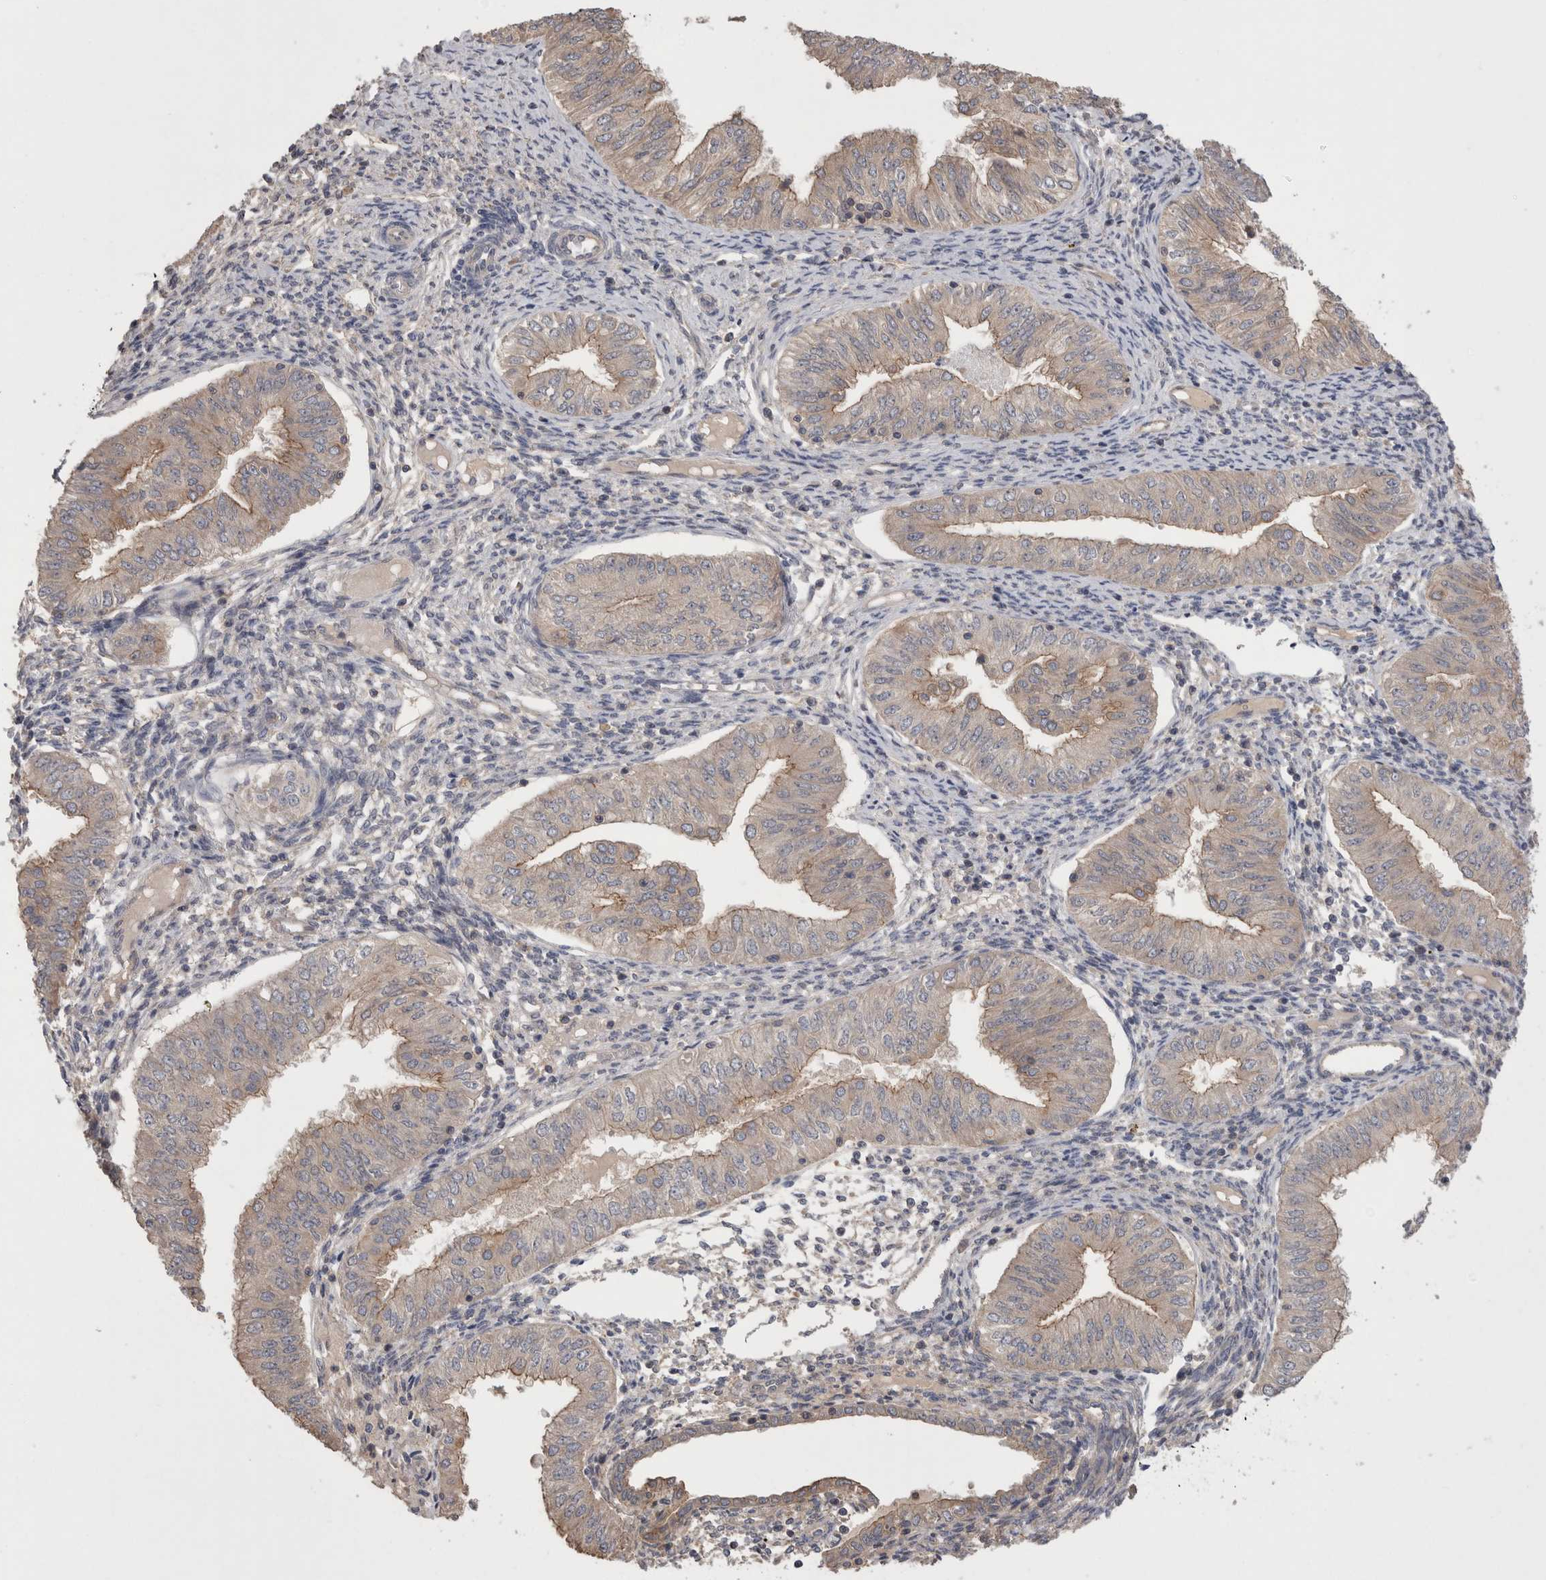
{"staining": {"intensity": "moderate", "quantity": "25%-75%", "location": "cytoplasmic/membranous"}, "tissue": "endometrial cancer", "cell_type": "Tumor cells", "image_type": "cancer", "snomed": [{"axis": "morphology", "description": "Normal tissue, NOS"}, {"axis": "morphology", "description": "Adenocarcinoma, NOS"}, {"axis": "topography", "description": "Endometrium"}], "caption": "Immunohistochemistry (IHC) image of neoplastic tissue: human endometrial cancer stained using IHC exhibits medium levels of moderate protein expression localized specifically in the cytoplasmic/membranous of tumor cells, appearing as a cytoplasmic/membranous brown color.", "gene": "OTOR", "patient": {"sex": "female", "age": 53}}